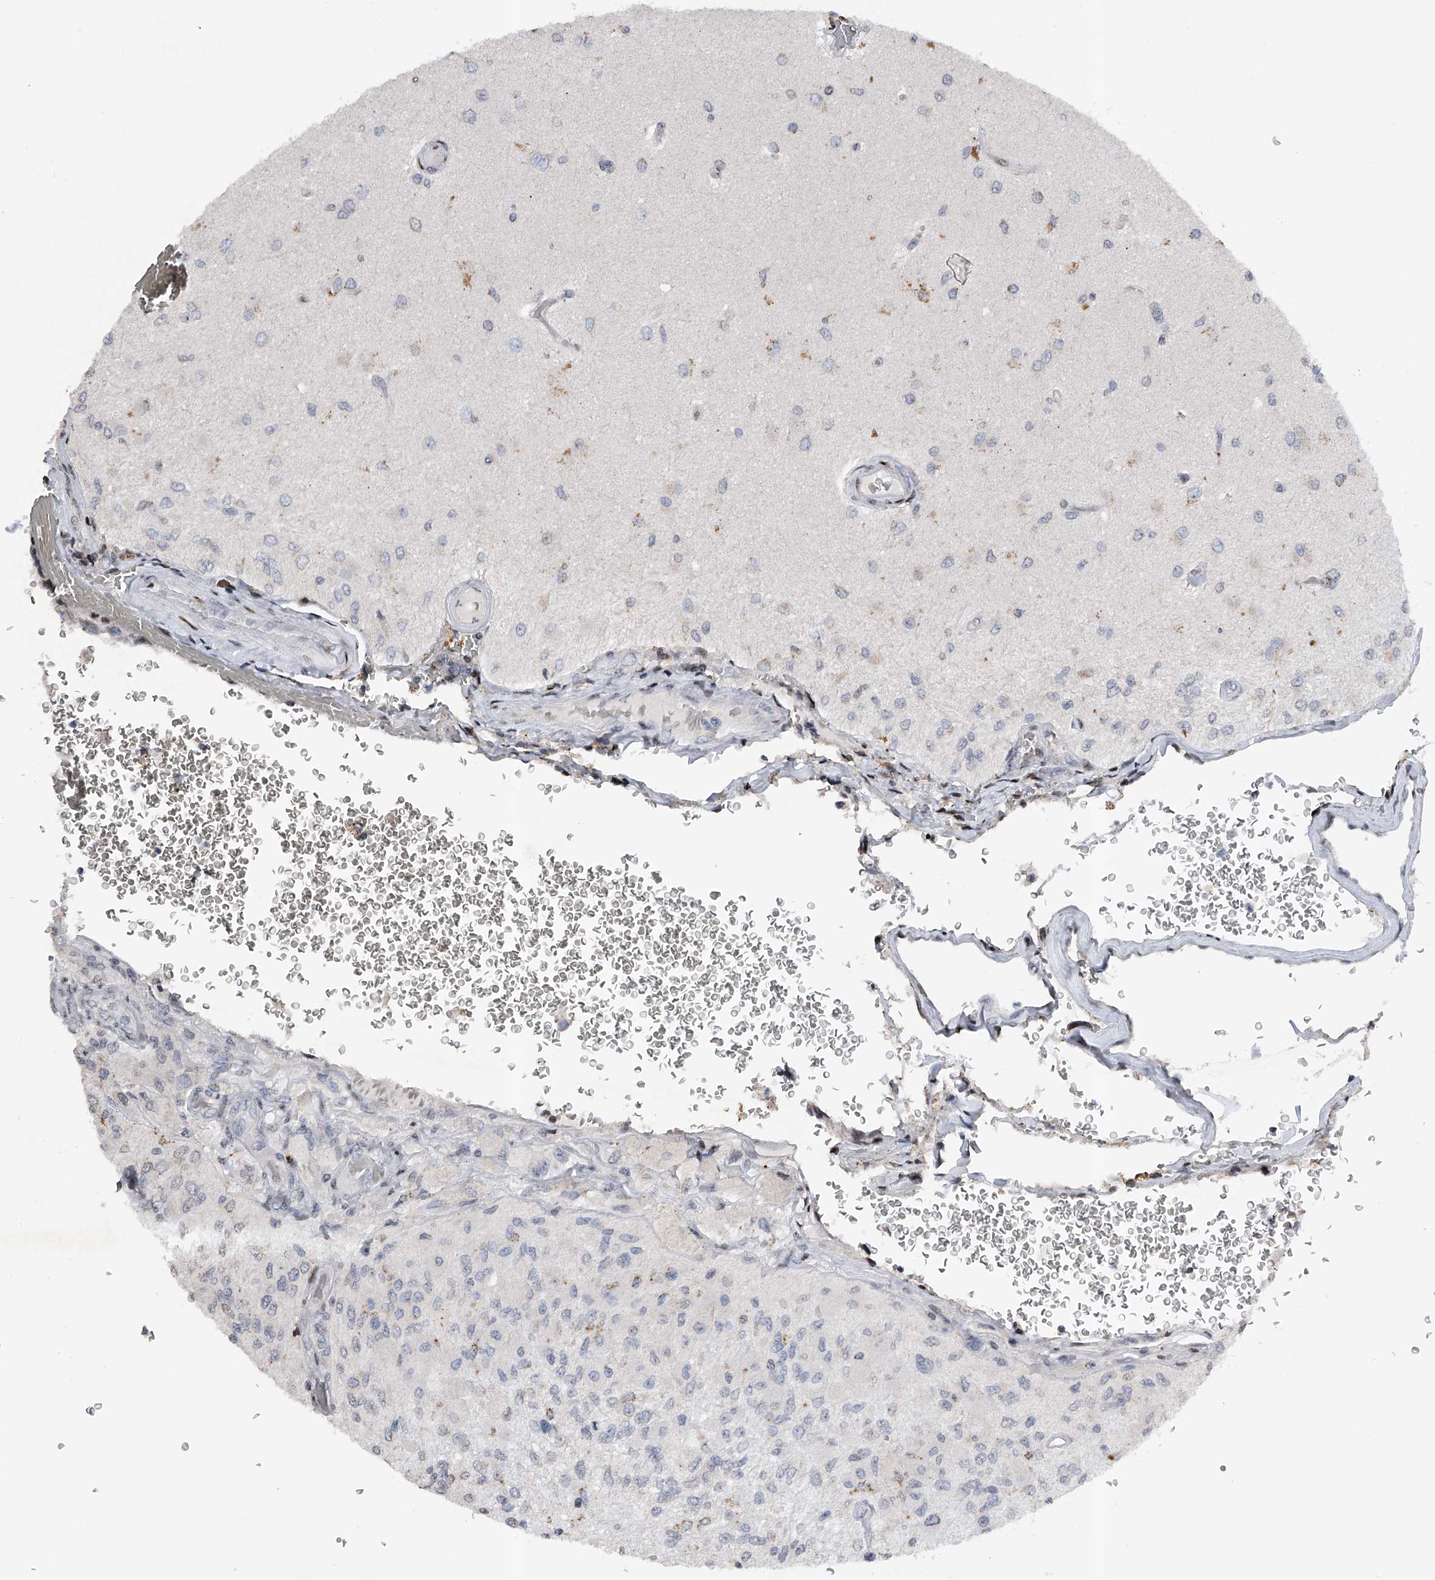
{"staining": {"intensity": "negative", "quantity": "none", "location": "none"}, "tissue": "glioma", "cell_type": "Tumor cells", "image_type": "cancer", "snomed": [{"axis": "morphology", "description": "Normal tissue, NOS"}, {"axis": "morphology", "description": "Glioma, malignant, High grade"}, {"axis": "topography", "description": "Cerebral cortex"}], "caption": "Immunohistochemistry (IHC) of malignant glioma (high-grade) shows no positivity in tumor cells.", "gene": "RWDD2A", "patient": {"sex": "male", "age": 77}}